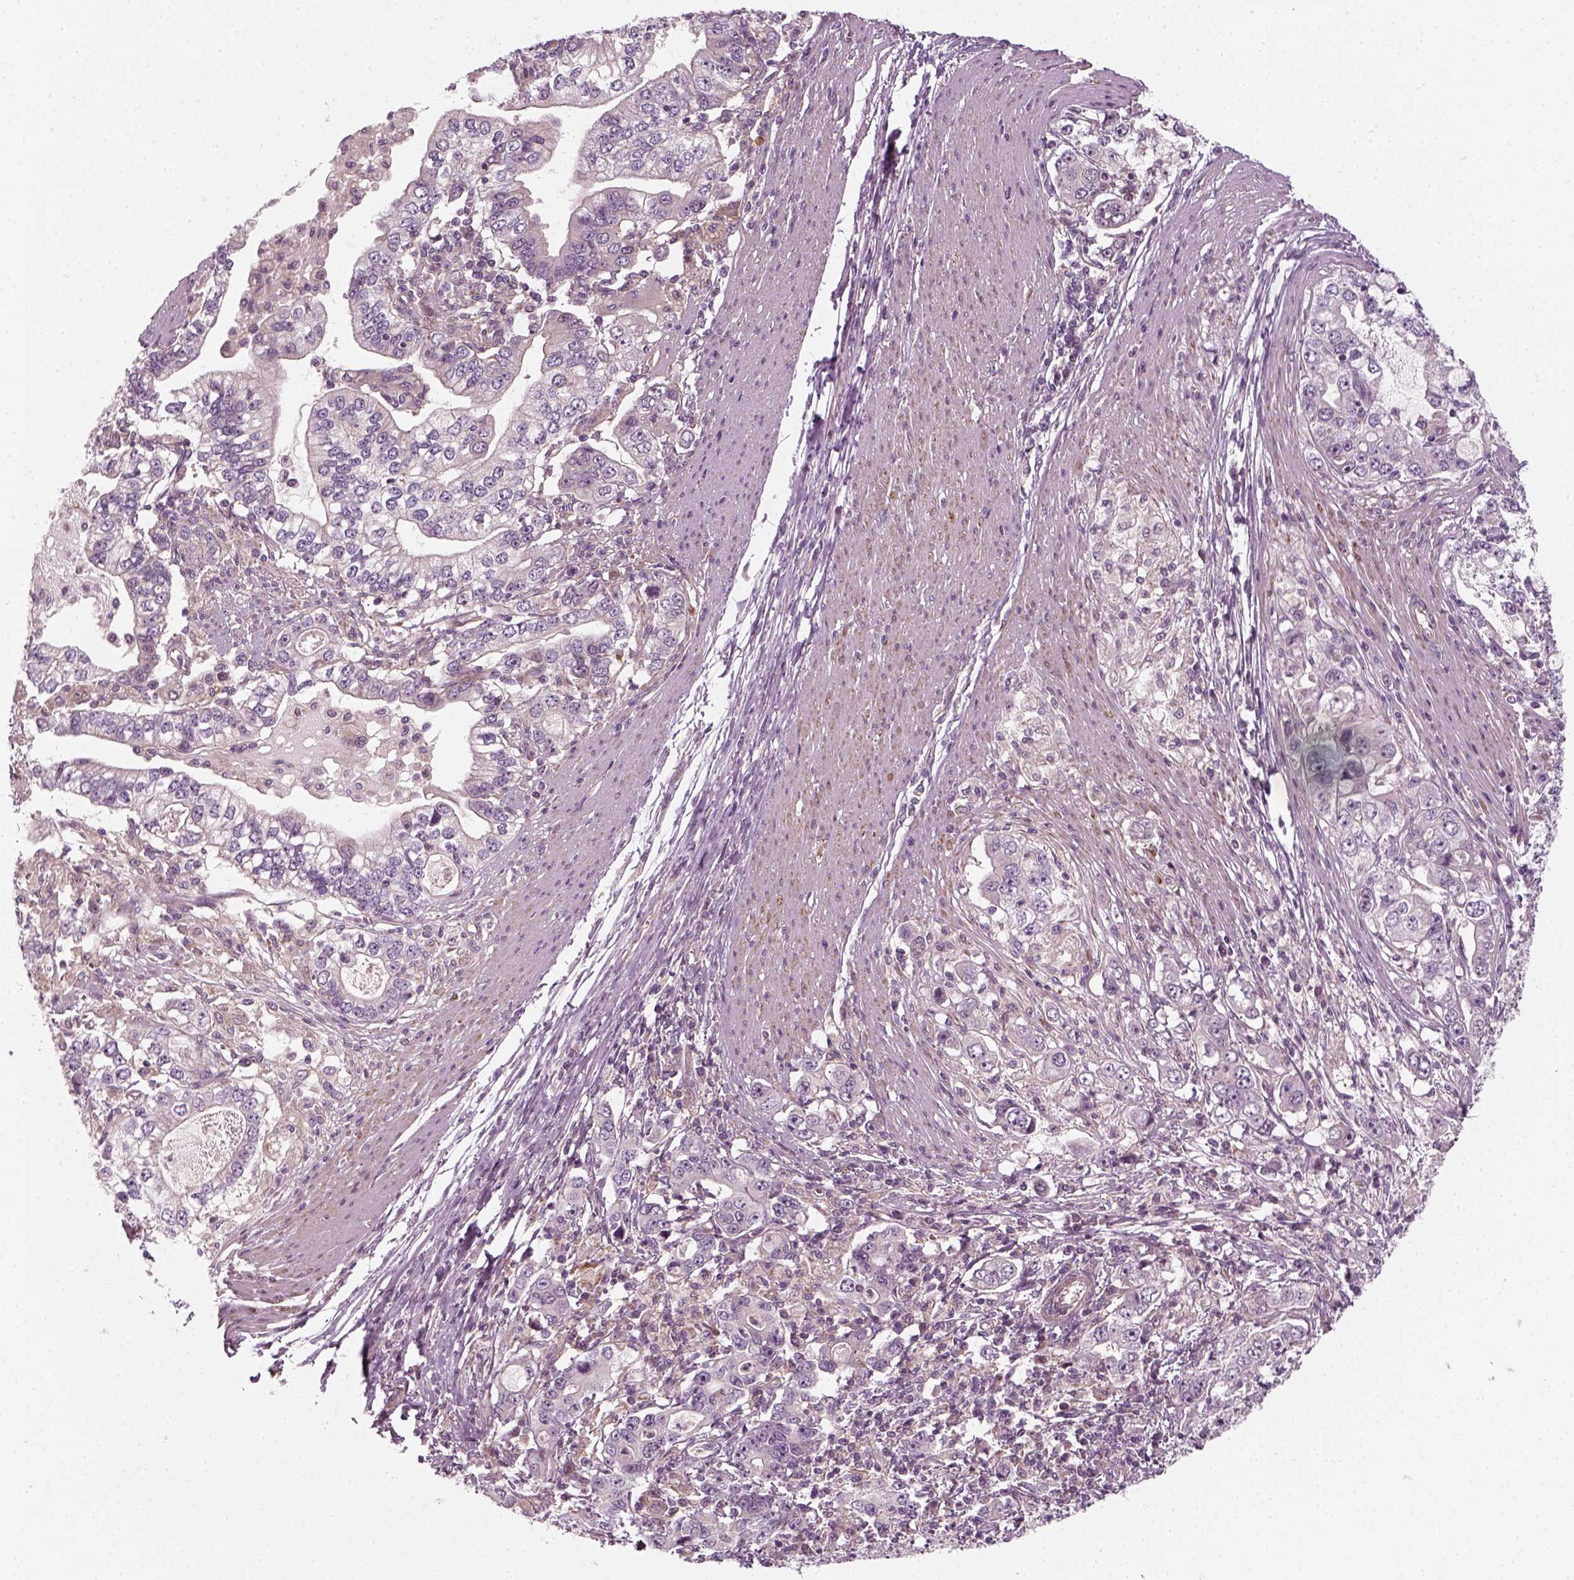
{"staining": {"intensity": "negative", "quantity": "none", "location": "none"}, "tissue": "stomach cancer", "cell_type": "Tumor cells", "image_type": "cancer", "snomed": [{"axis": "morphology", "description": "Adenocarcinoma, NOS"}, {"axis": "topography", "description": "Stomach, lower"}], "caption": "A micrograph of stomach cancer (adenocarcinoma) stained for a protein exhibits no brown staining in tumor cells. (DAB (3,3'-diaminobenzidine) immunohistochemistry (IHC) visualized using brightfield microscopy, high magnification).", "gene": "DNASE1L1", "patient": {"sex": "female", "age": 72}}